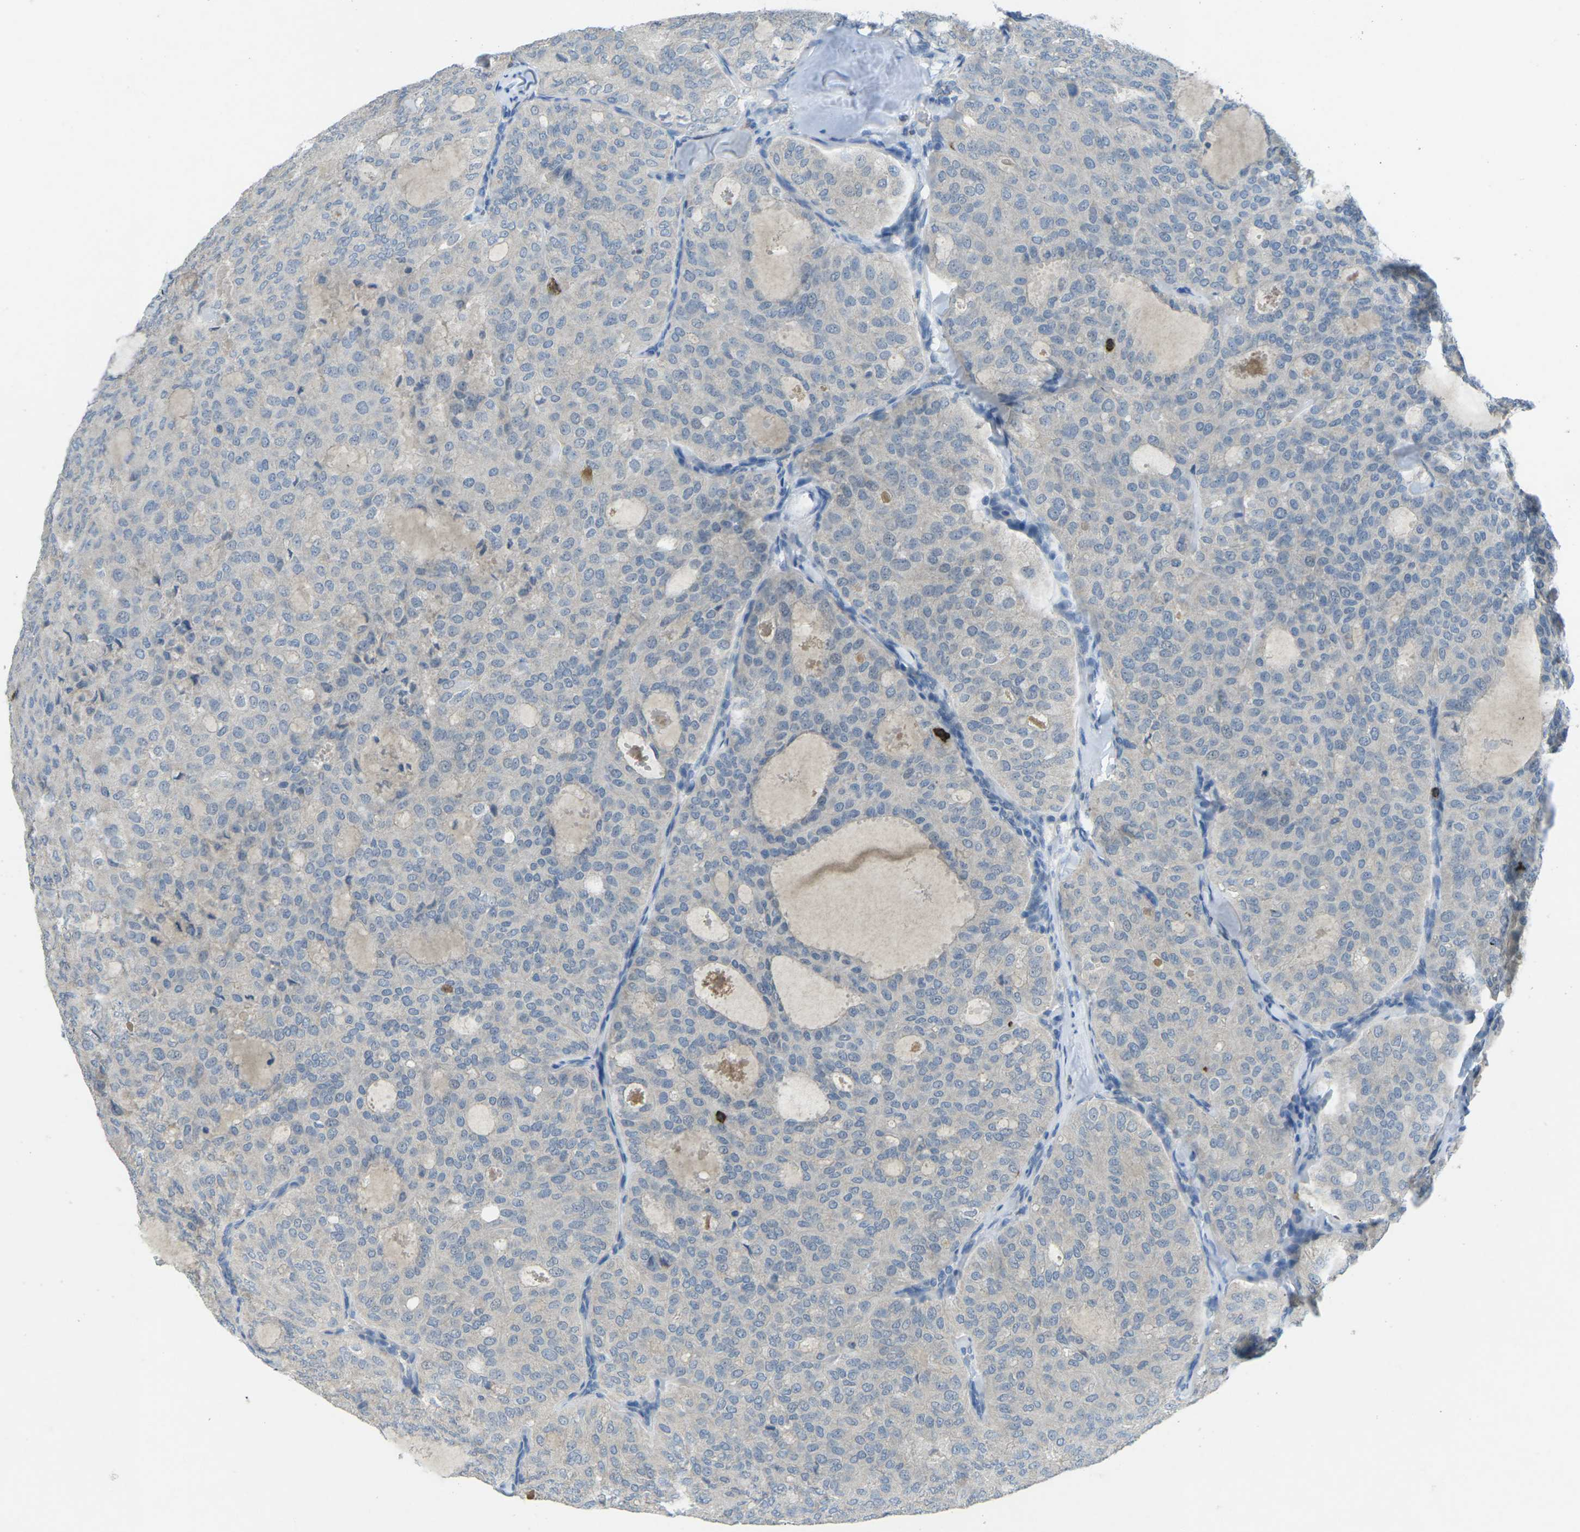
{"staining": {"intensity": "negative", "quantity": "none", "location": "none"}, "tissue": "thyroid cancer", "cell_type": "Tumor cells", "image_type": "cancer", "snomed": [{"axis": "morphology", "description": "Follicular adenoma carcinoma, NOS"}, {"axis": "topography", "description": "Thyroid gland"}], "caption": "Thyroid cancer stained for a protein using immunohistochemistry (IHC) shows no positivity tumor cells.", "gene": "CD19", "patient": {"sex": "male", "age": 75}}